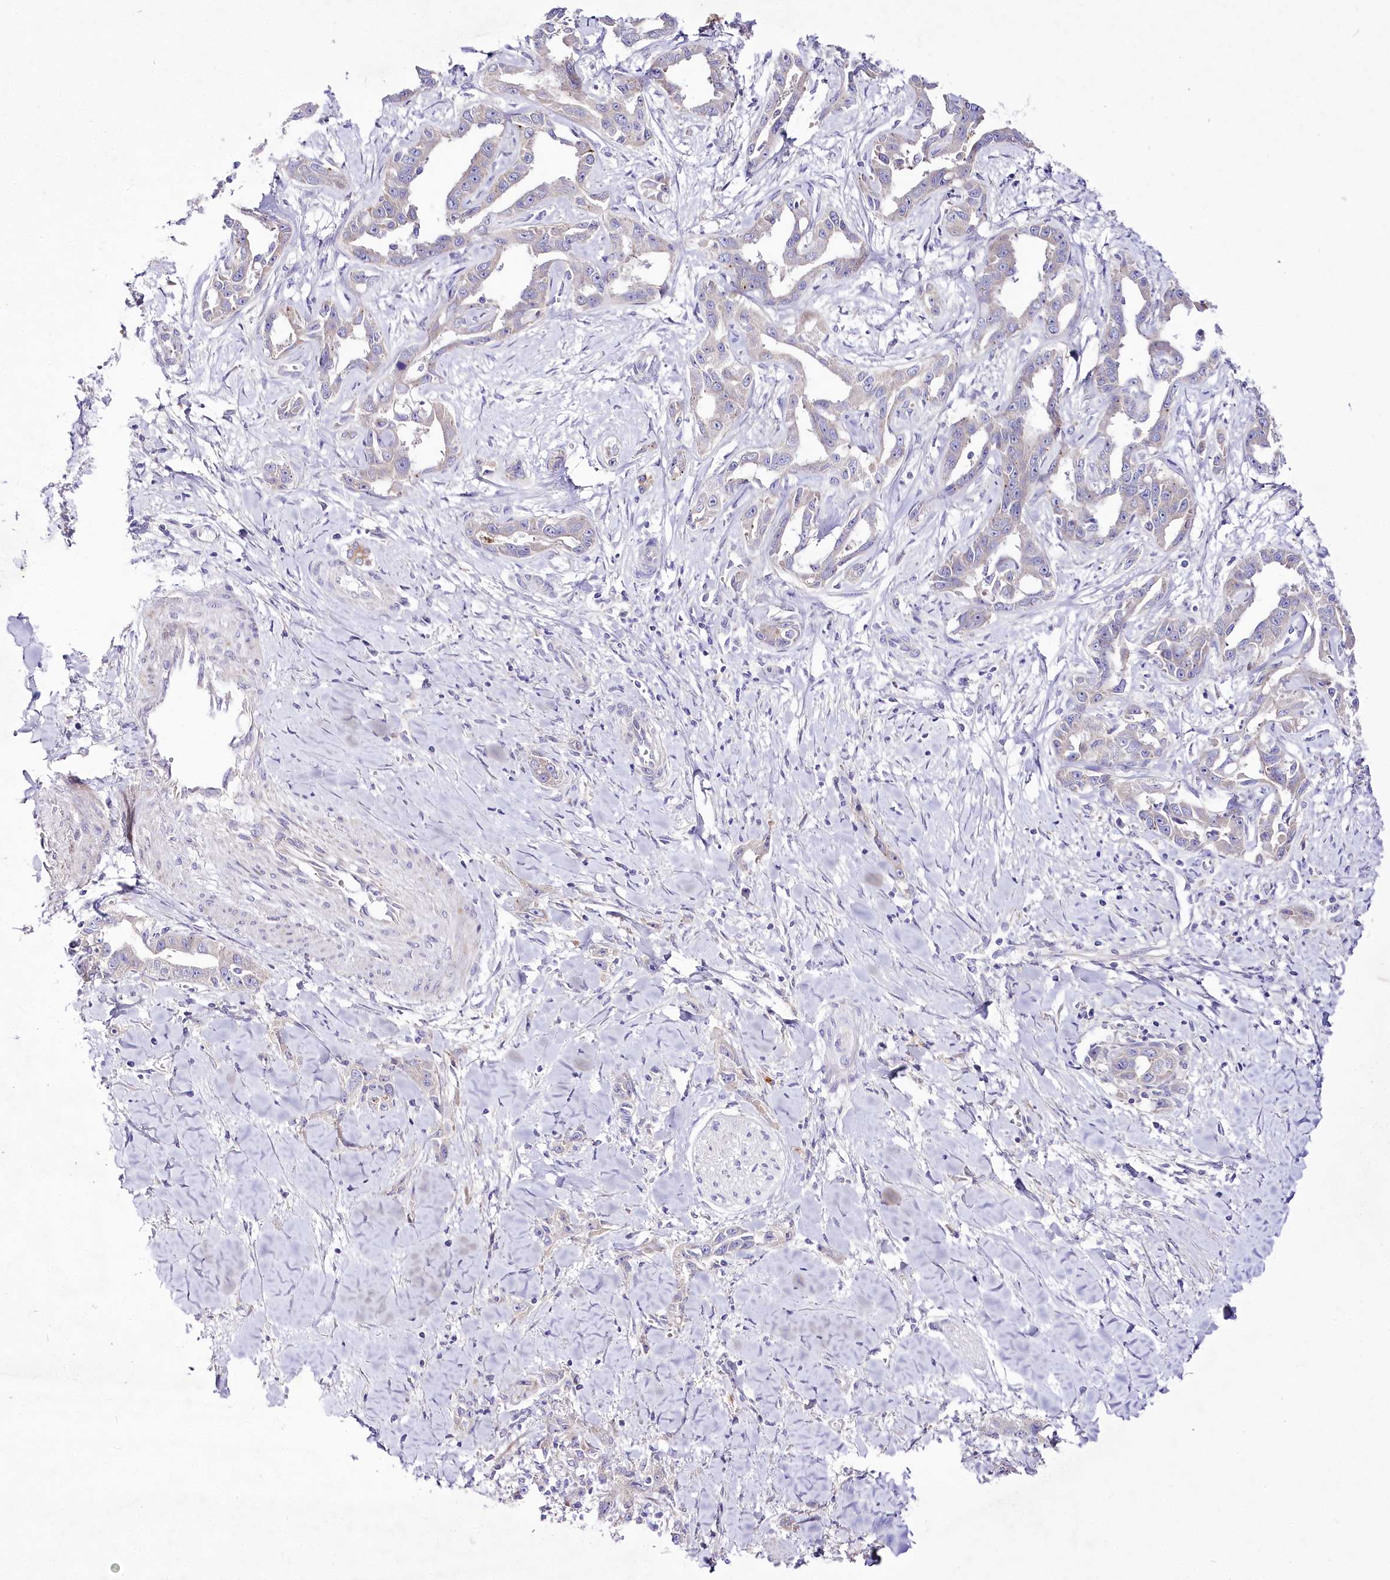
{"staining": {"intensity": "weak", "quantity": "<25%", "location": "cytoplasmic/membranous"}, "tissue": "liver cancer", "cell_type": "Tumor cells", "image_type": "cancer", "snomed": [{"axis": "morphology", "description": "Cholangiocarcinoma"}, {"axis": "topography", "description": "Liver"}], "caption": "High magnification brightfield microscopy of liver cancer stained with DAB (3,3'-diaminobenzidine) (brown) and counterstained with hematoxylin (blue): tumor cells show no significant positivity.", "gene": "LRRC14B", "patient": {"sex": "male", "age": 59}}